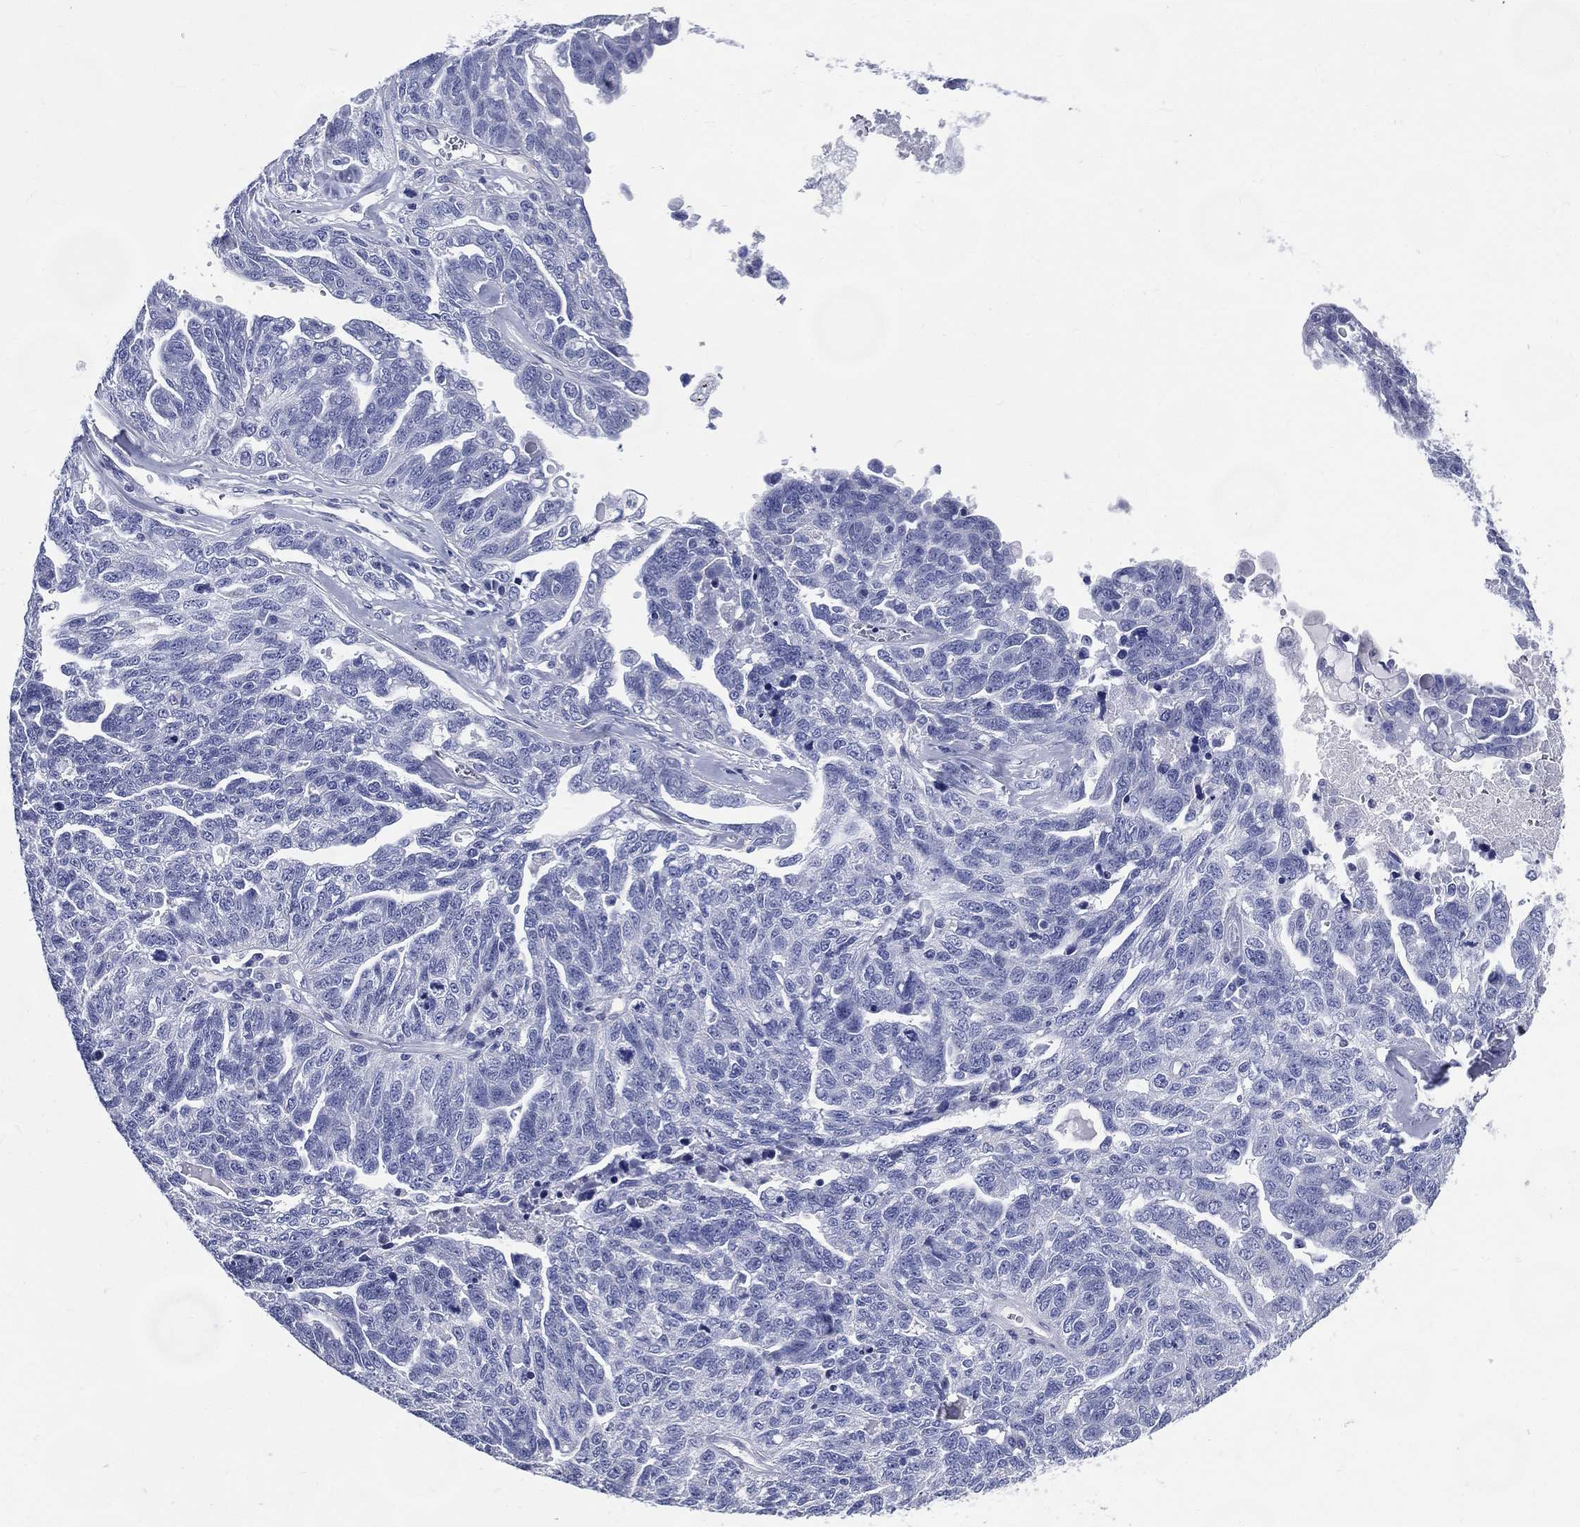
{"staining": {"intensity": "negative", "quantity": "none", "location": "none"}, "tissue": "ovarian cancer", "cell_type": "Tumor cells", "image_type": "cancer", "snomed": [{"axis": "morphology", "description": "Cystadenocarcinoma, serous, NOS"}, {"axis": "topography", "description": "Ovary"}], "caption": "Human ovarian cancer stained for a protein using immunohistochemistry shows no staining in tumor cells.", "gene": "DPYS", "patient": {"sex": "female", "age": 71}}